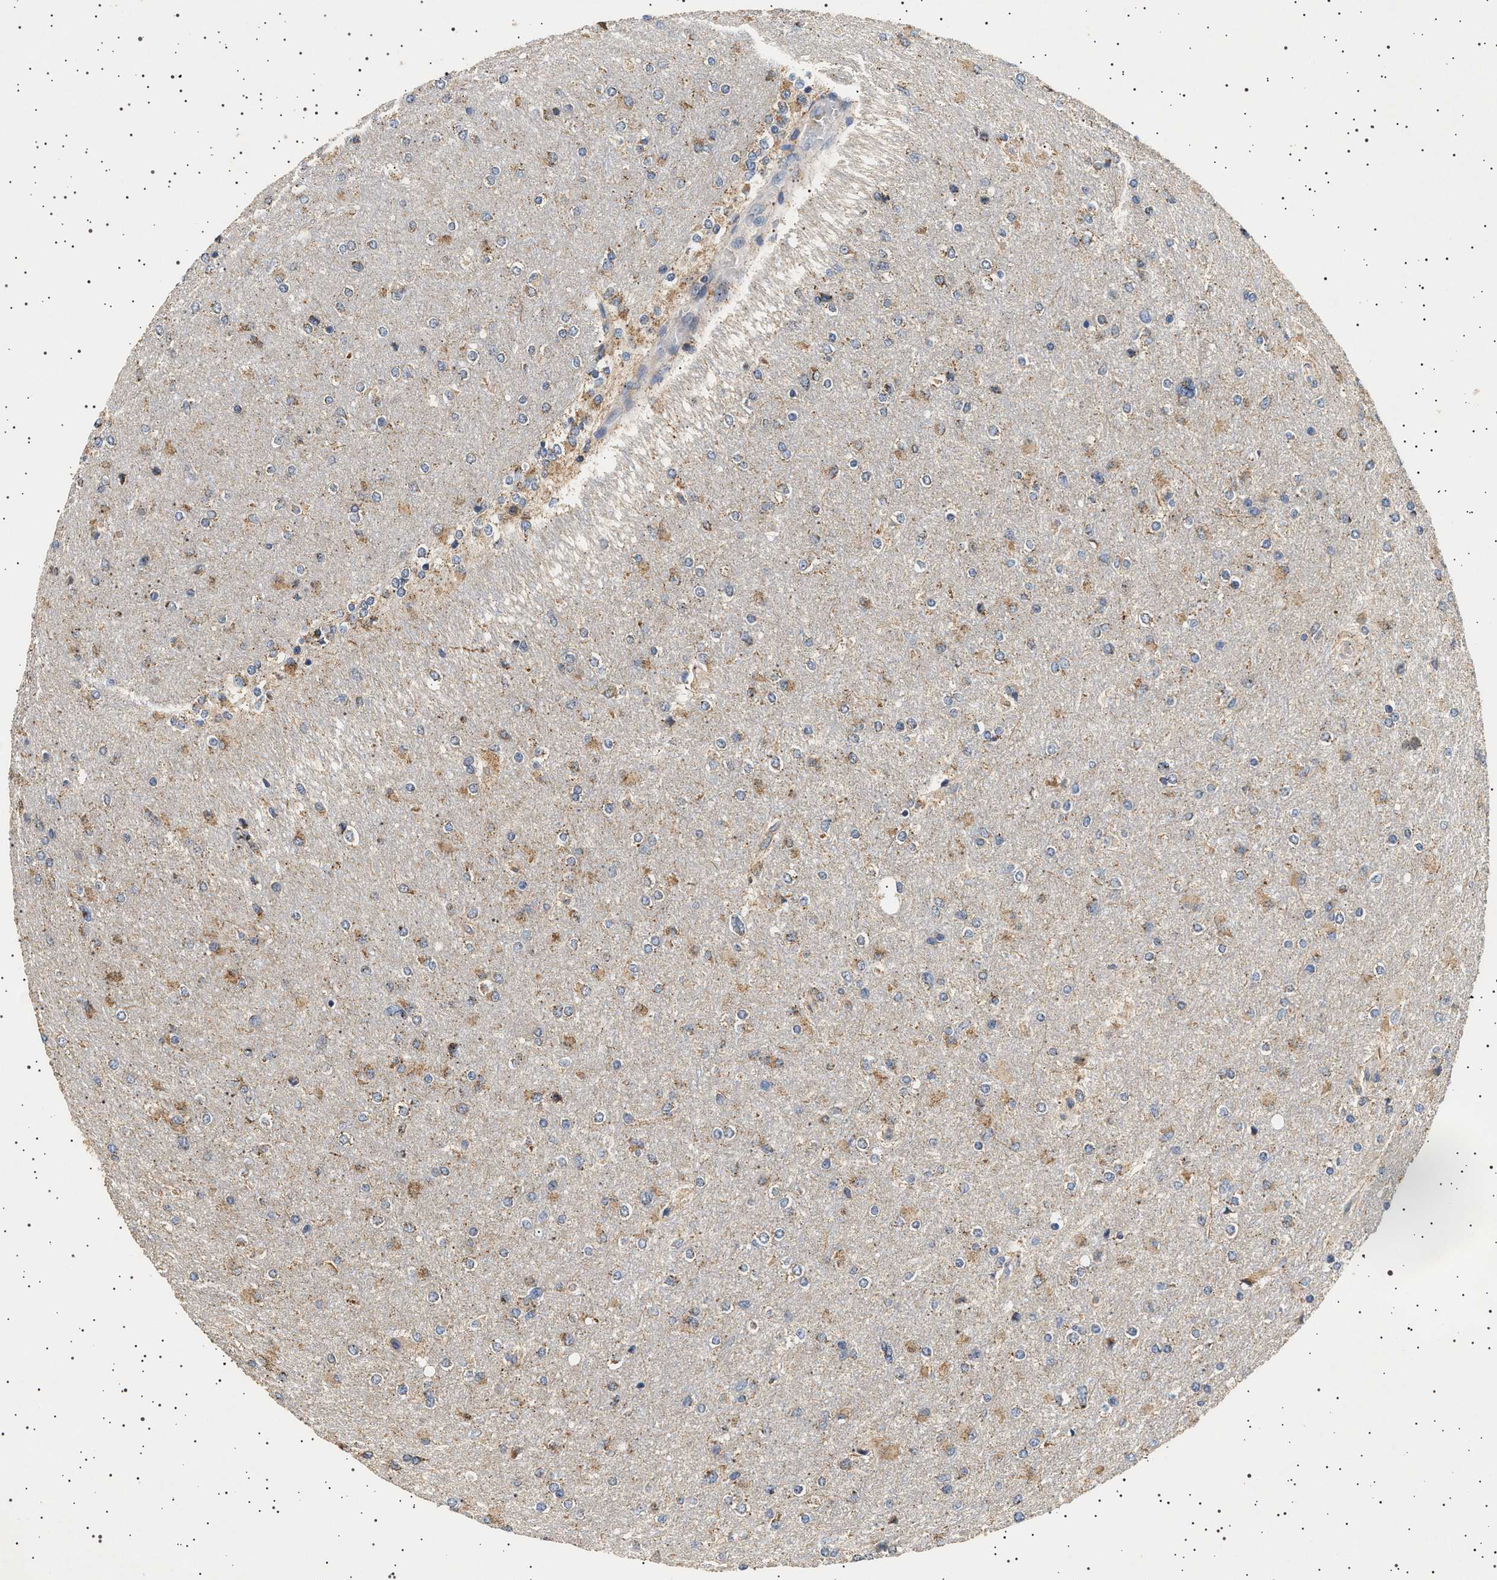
{"staining": {"intensity": "weak", "quantity": "<25%", "location": "cytoplasmic/membranous"}, "tissue": "glioma", "cell_type": "Tumor cells", "image_type": "cancer", "snomed": [{"axis": "morphology", "description": "Glioma, malignant, High grade"}, {"axis": "topography", "description": "Cerebral cortex"}], "caption": "Photomicrograph shows no protein expression in tumor cells of malignant glioma (high-grade) tissue.", "gene": "TRUB2", "patient": {"sex": "female", "age": 36}}